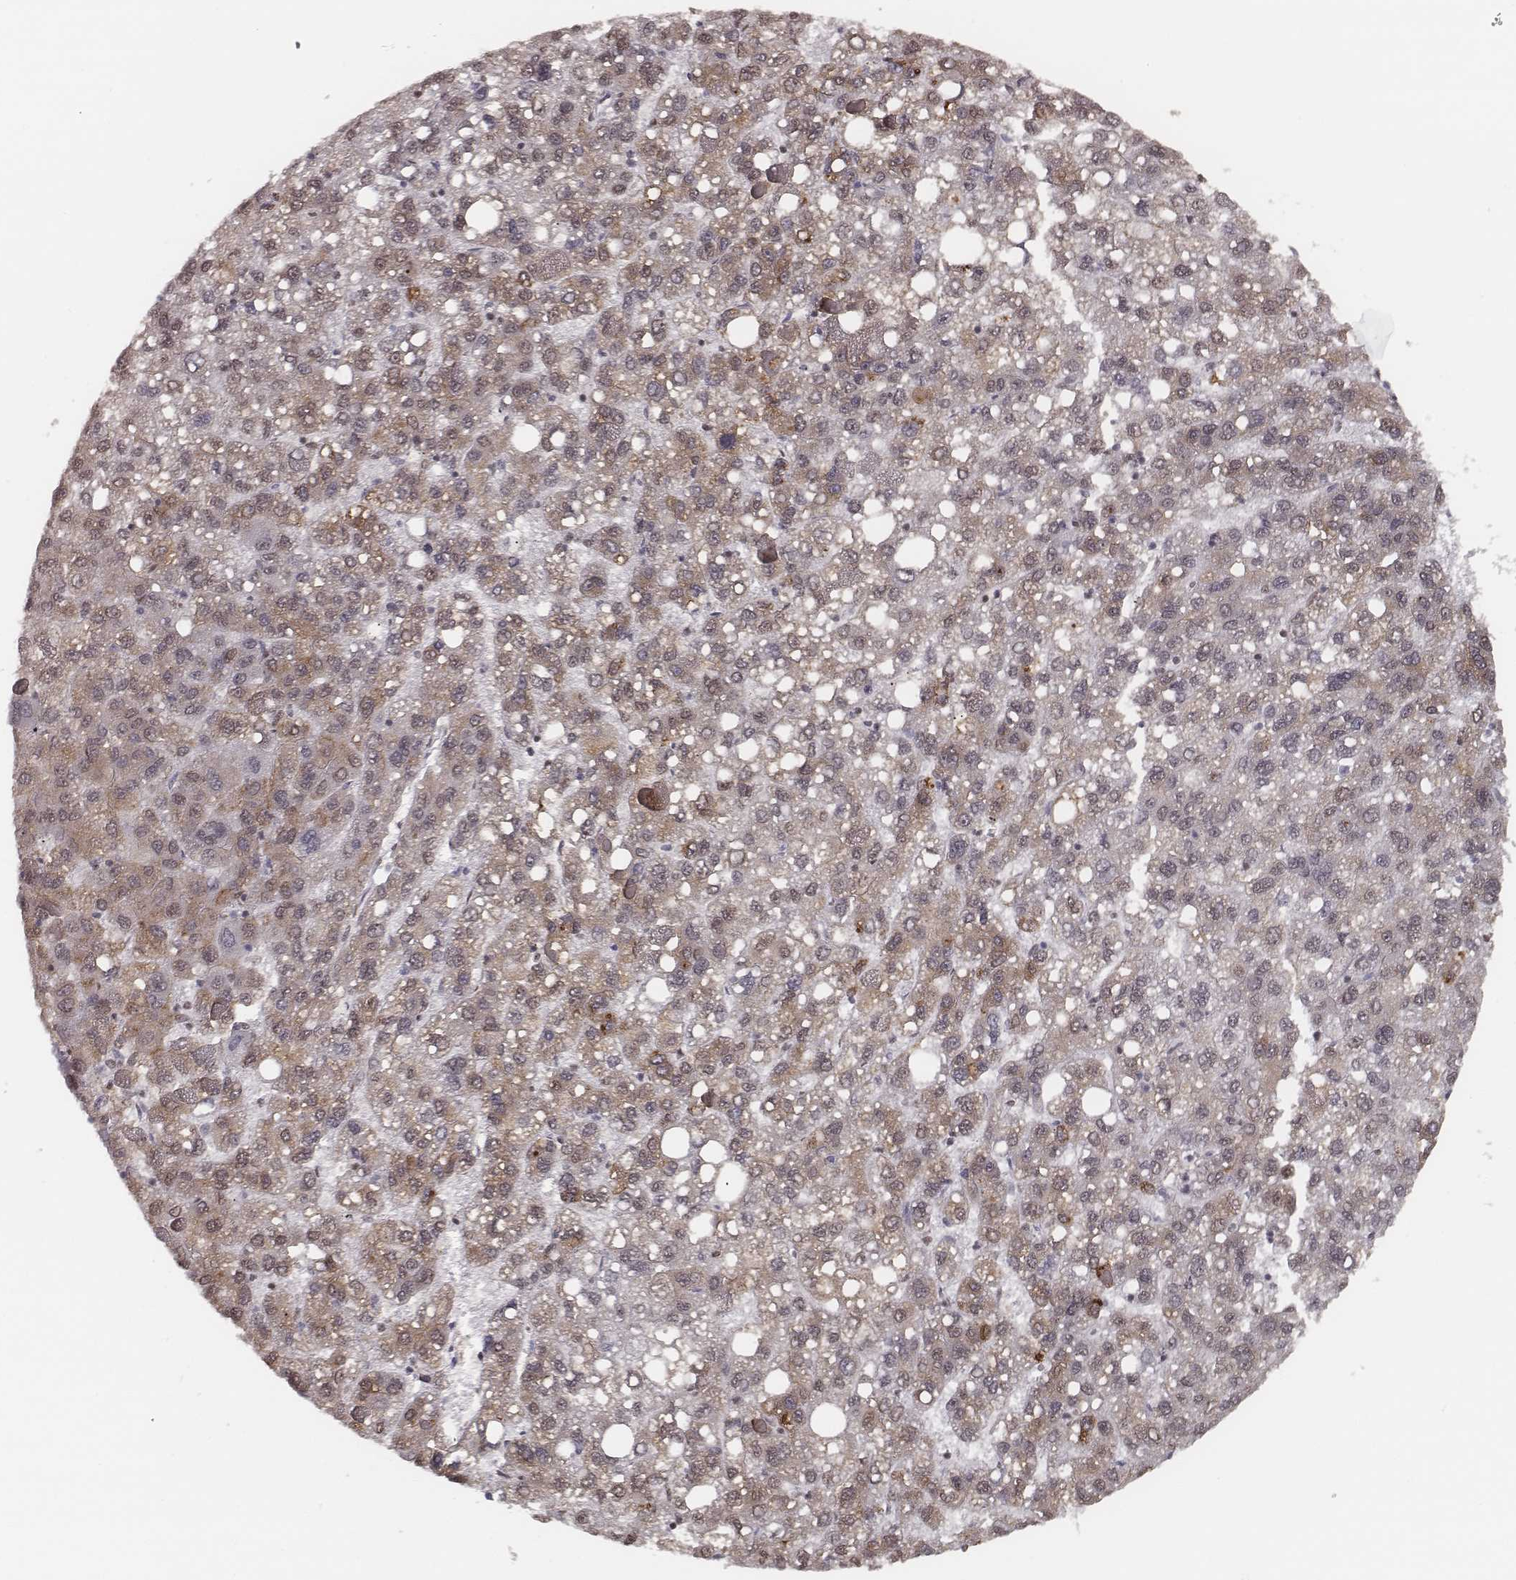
{"staining": {"intensity": "moderate", "quantity": ">75%", "location": "cytoplasmic/membranous"}, "tissue": "liver cancer", "cell_type": "Tumor cells", "image_type": "cancer", "snomed": [{"axis": "morphology", "description": "Carcinoma, Hepatocellular, NOS"}, {"axis": "topography", "description": "Liver"}], "caption": "Immunohistochemical staining of human liver cancer demonstrates medium levels of moderate cytoplasmic/membranous protein staining in approximately >75% of tumor cells. (brown staining indicates protein expression, while blue staining denotes nuclei).", "gene": "HMGA2", "patient": {"sex": "female", "age": 82}}